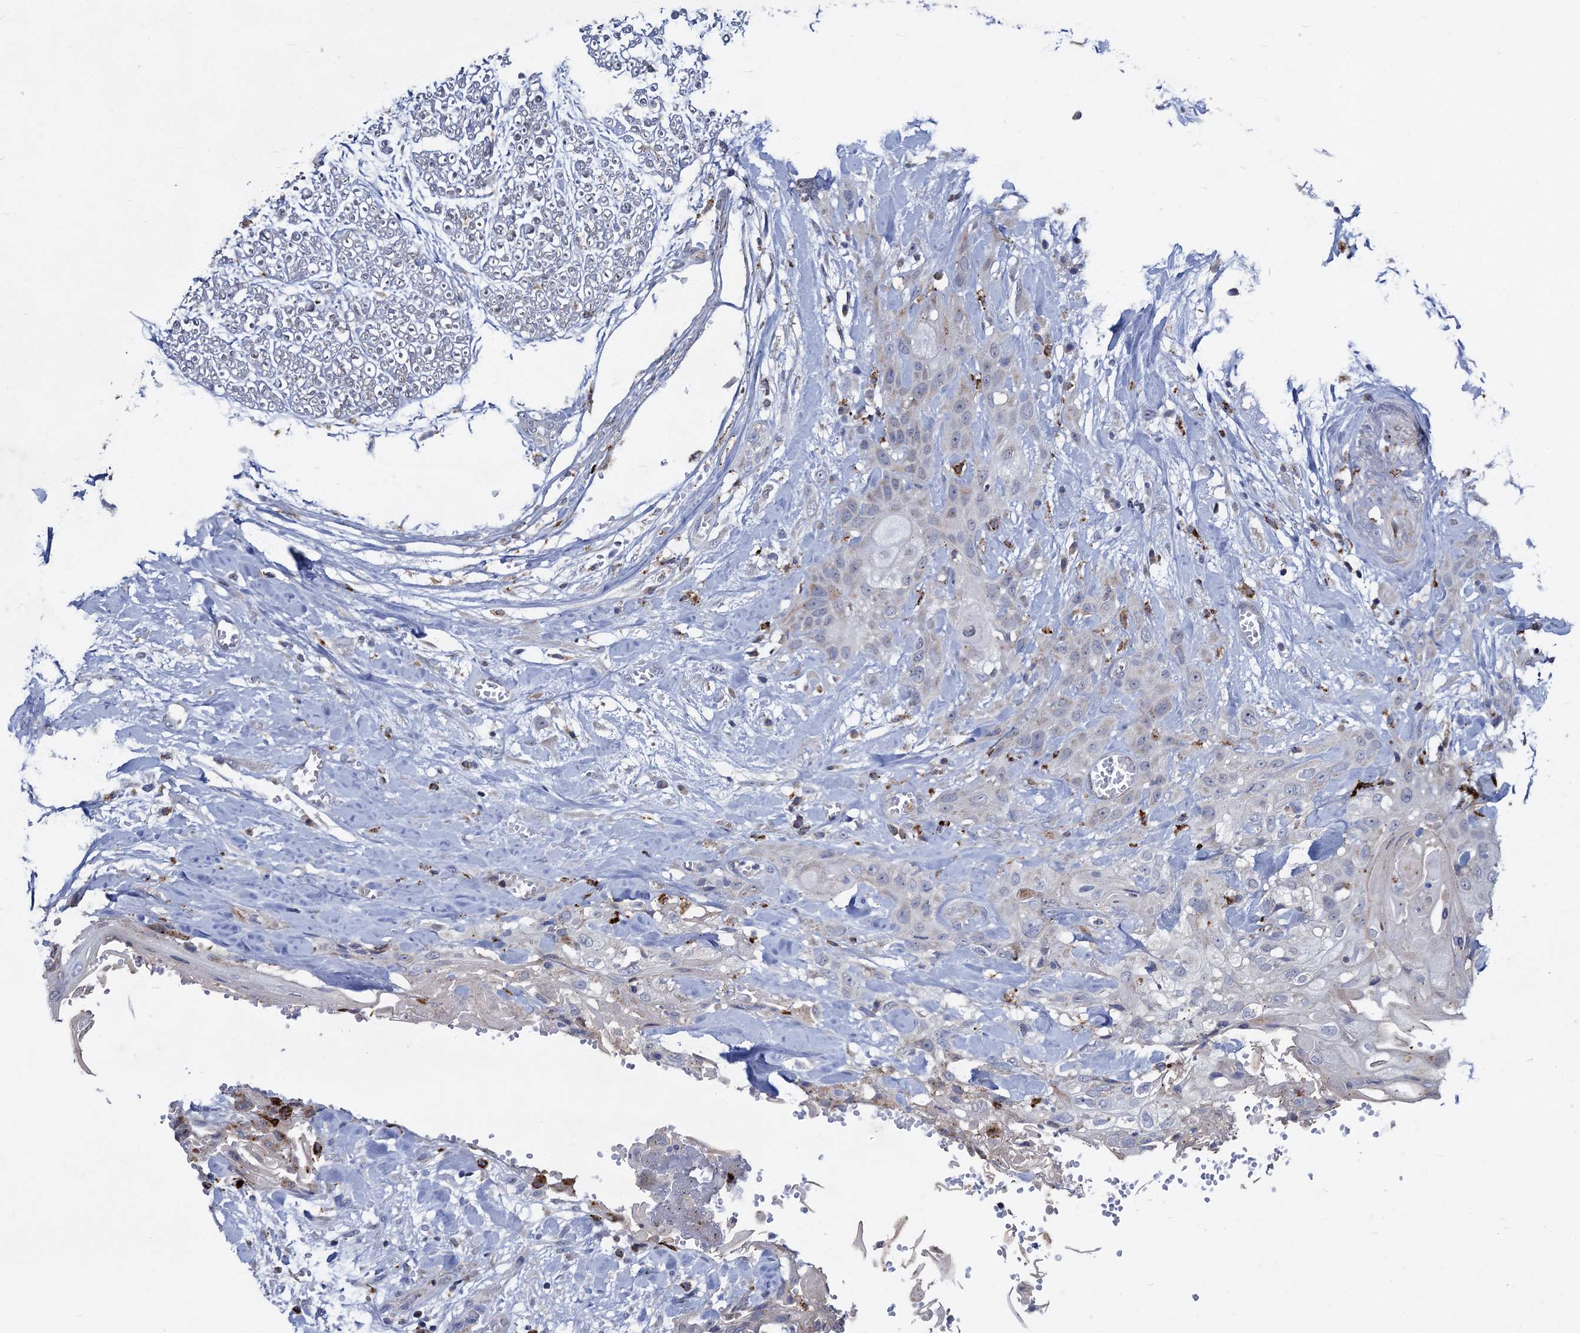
{"staining": {"intensity": "negative", "quantity": "none", "location": "none"}, "tissue": "head and neck cancer", "cell_type": "Tumor cells", "image_type": "cancer", "snomed": [{"axis": "morphology", "description": "Squamous cell carcinoma, NOS"}, {"axis": "topography", "description": "Head-Neck"}], "caption": "This is an immunohistochemistry histopathology image of human head and neck cancer. There is no positivity in tumor cells.", "gene": "ANKS3", "patient": {"sex": "female", "age": 43}}